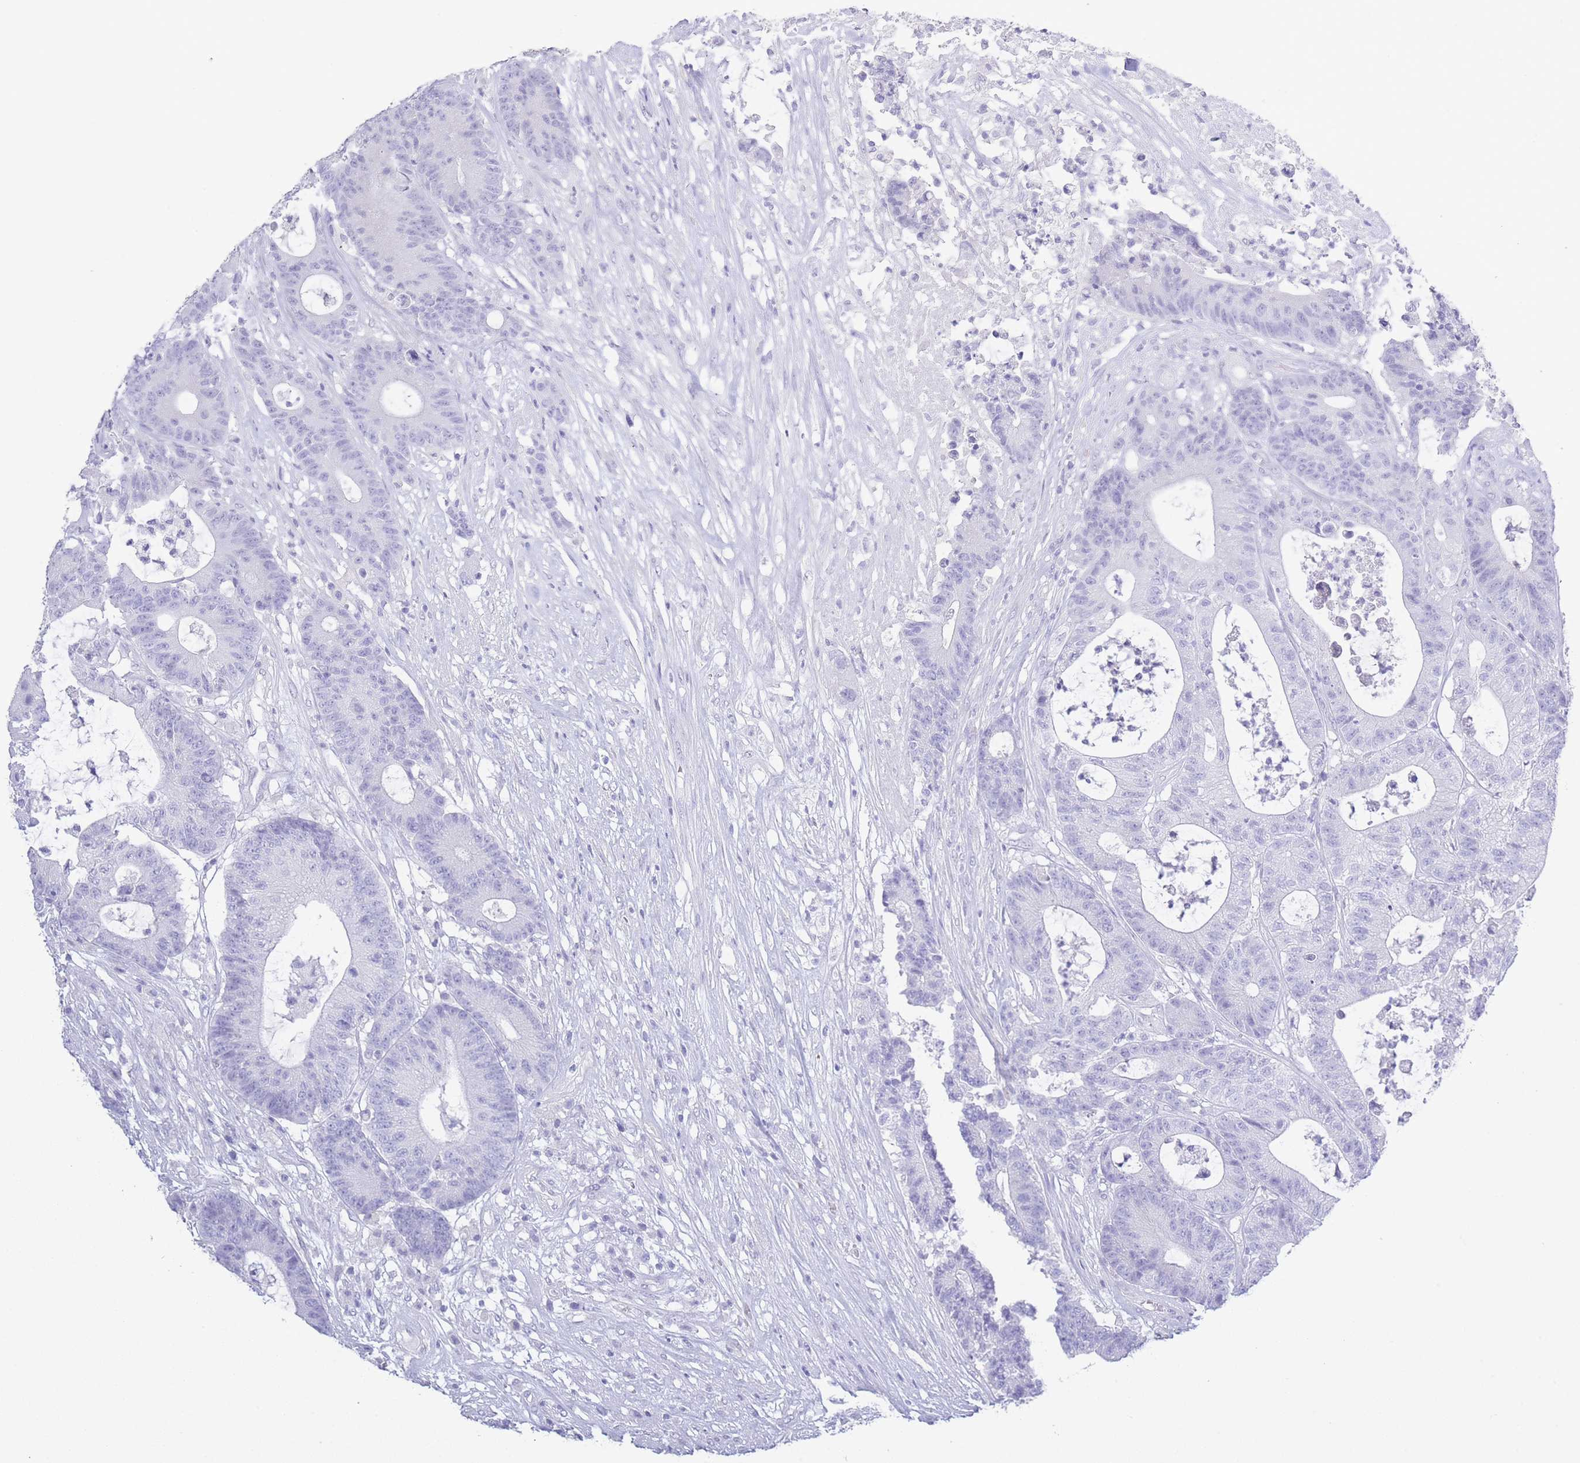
{"staining": {"intensity": "negative", "quantity": "none", "location": "none"}, "tissue": "colorectal cancer", "cell_type": "Tumor cells", "image_type": "cancer", "snomed": [{"axis": "morphology", "description": "Adenocarcinoma, NOS"}, {"axis": "topography", "description": "Colon"}], "caption": "Immunohistochemistry histopathology image of colorectal adenocarcinoma stained for a protein (brown), which reveals no positivity in tumor cells. Nuclei are stained in blue.", "gene": "PKLR", "patient": {"sex": "female", "age": 84}}